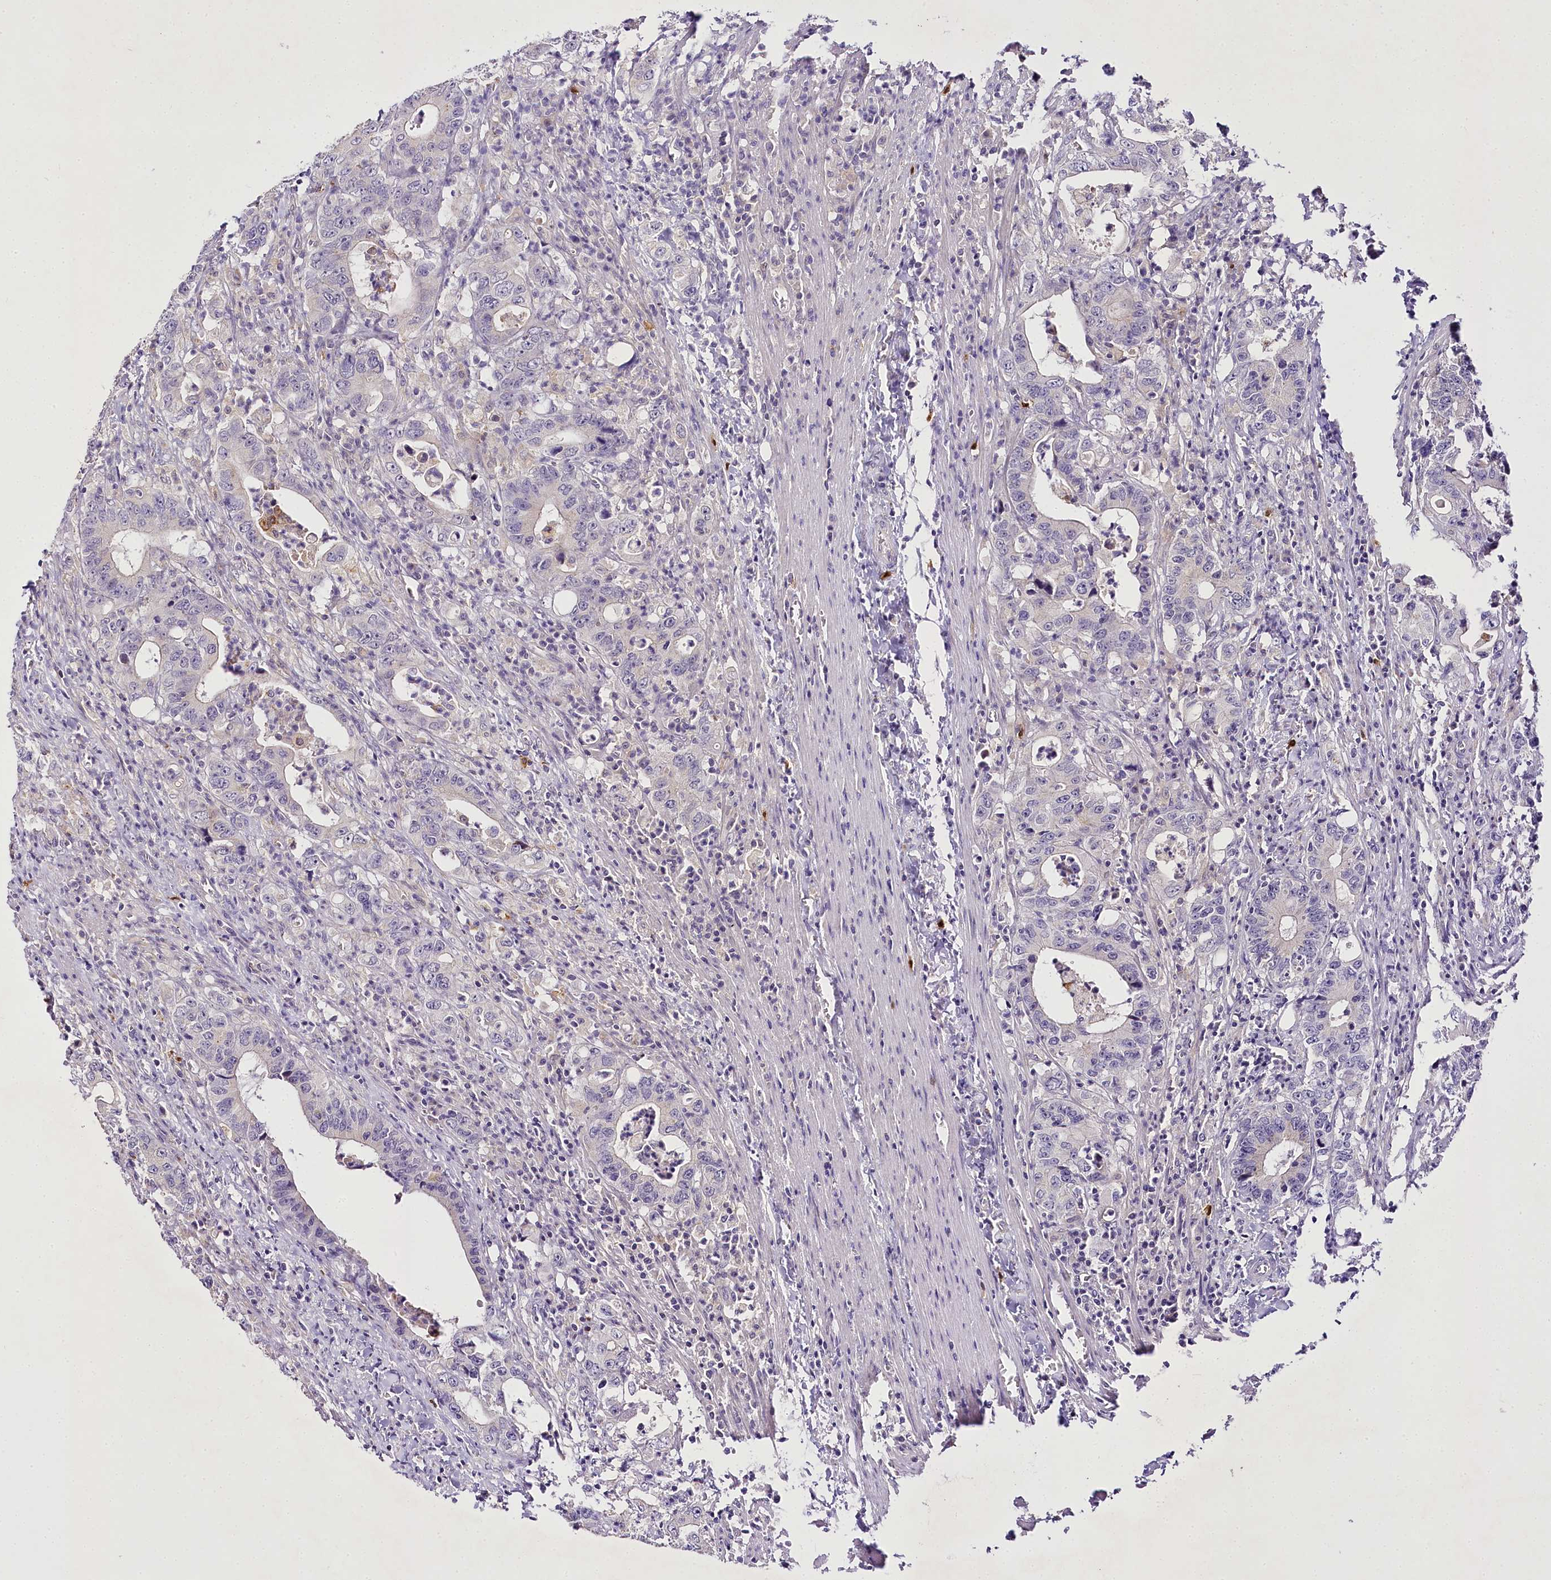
{"staining": {"intensity": "negative", "quantity": "none", "location": "none"}, "tissue": "colorectal cancer", "cell_type": "Tumor cells", "image_type": "cancer", "snomed": [{"axis": "morphology", "description": "Adenocarcinoma, NOS"}, {"axis": "topography", "description": "Colon"}], "caption": "Adenocarcinoma (colorectal) stained for a protein using immunohistochemistry (IHC) demonstrates no expression tumor cells.", "gene": "VWA5A", "patient": {"sex": "female", "age": 75}}